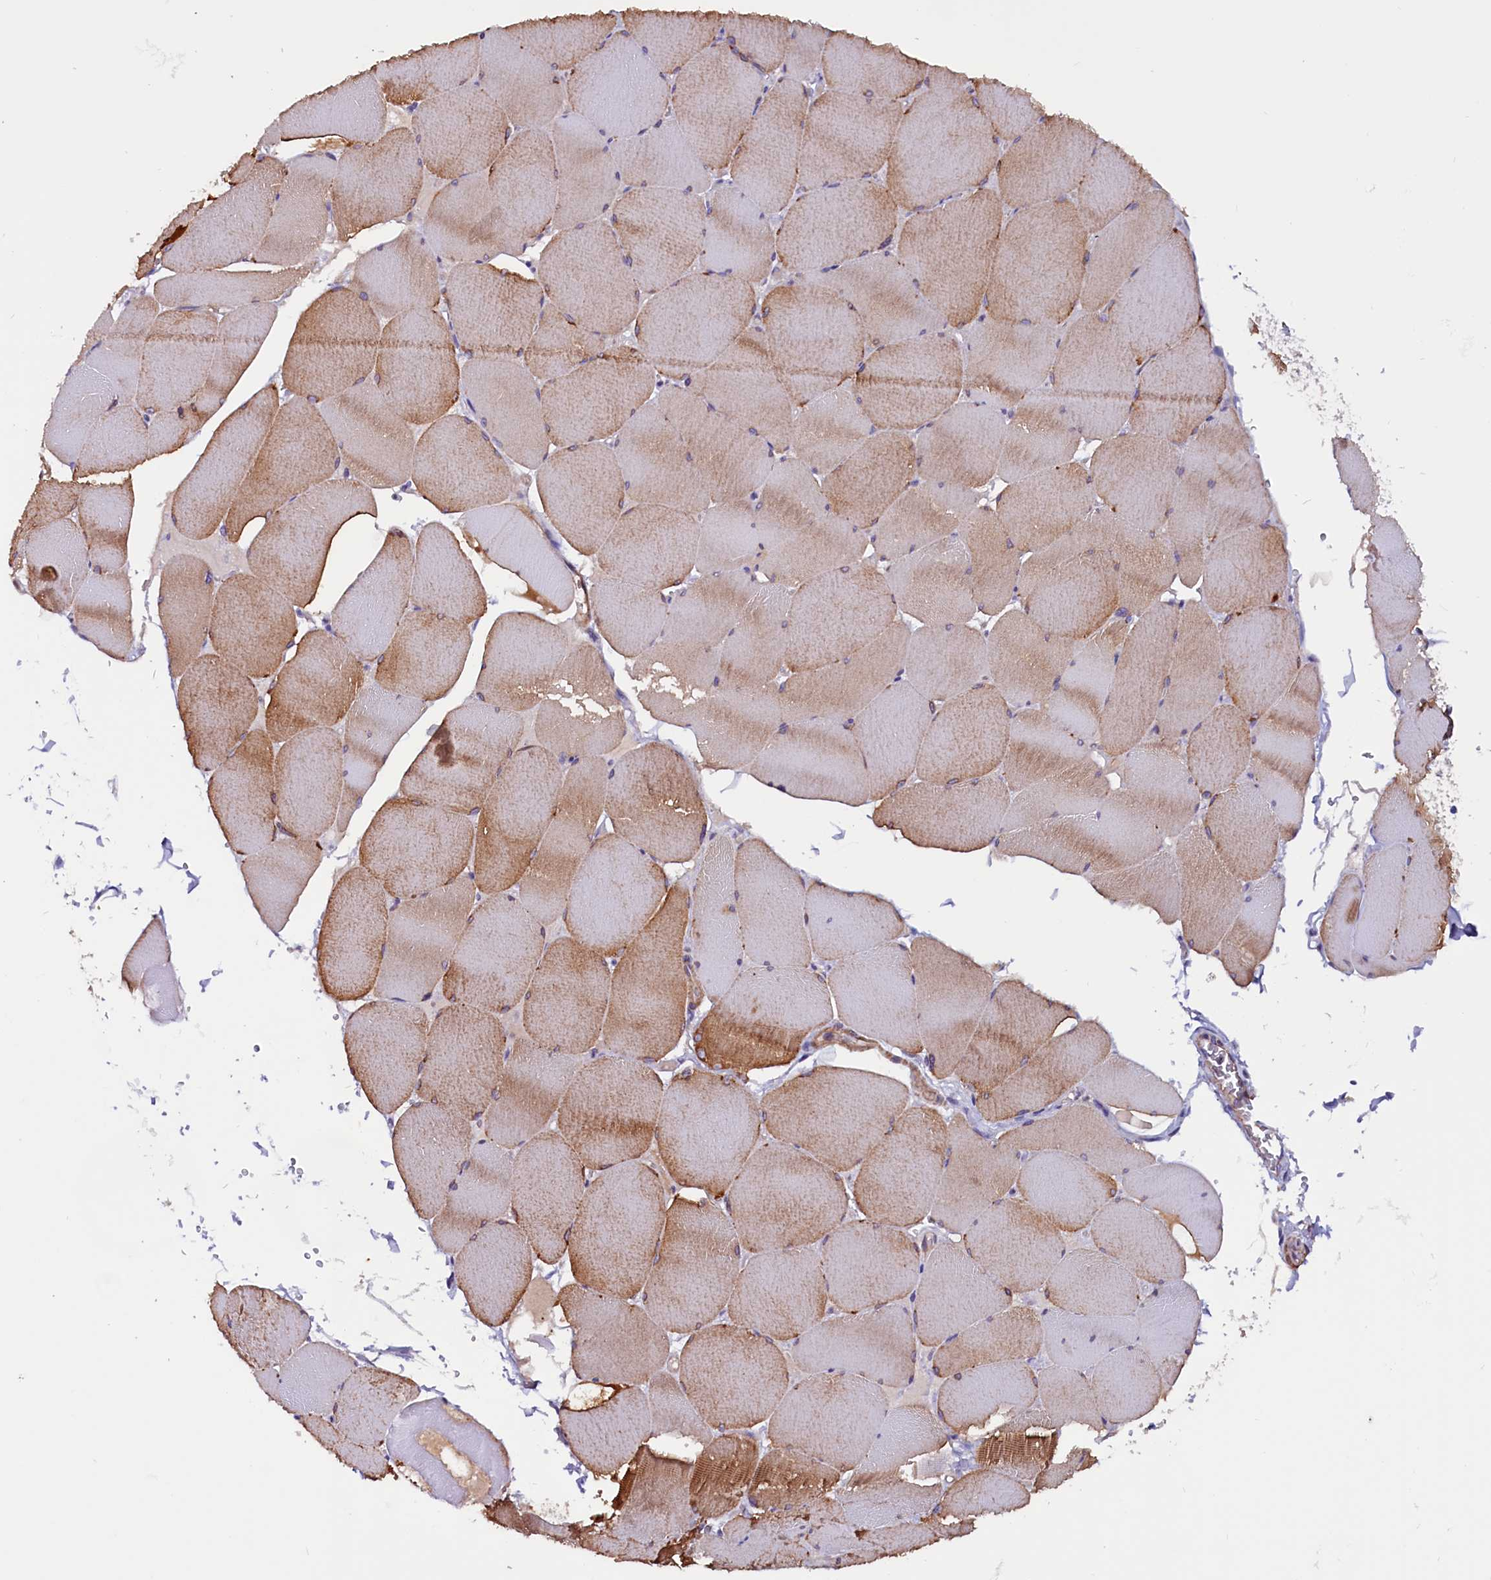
{"staining": {"intensity": "moderate", "quantity": "25%-75%", "location": "cytoplasmic/membranous"}, "tissue": "skeletal muscle", "cell_type": "Myocytes", "image_type": "normal", "snomed": [{"axis": "morphology", "description": "Normal tissue, NOS"}, {"axis": "topography", "description": "Skeletal muscle"}, {"axis": "topography", "description": "Head-Neck"}], "caption": "Immunohistochemistry micrograph of normal skeletal muscle: human skeletal muscle stained using immunohistochemistry demonstrates medium levels of moderate protein expression localized specifically in the cytoplasmic/membranous of myocytes, appearing as a cytoplasmic/membranous brown color.", "gene": "ZNF749", "patient": {"sex": "male", "age": 66}}